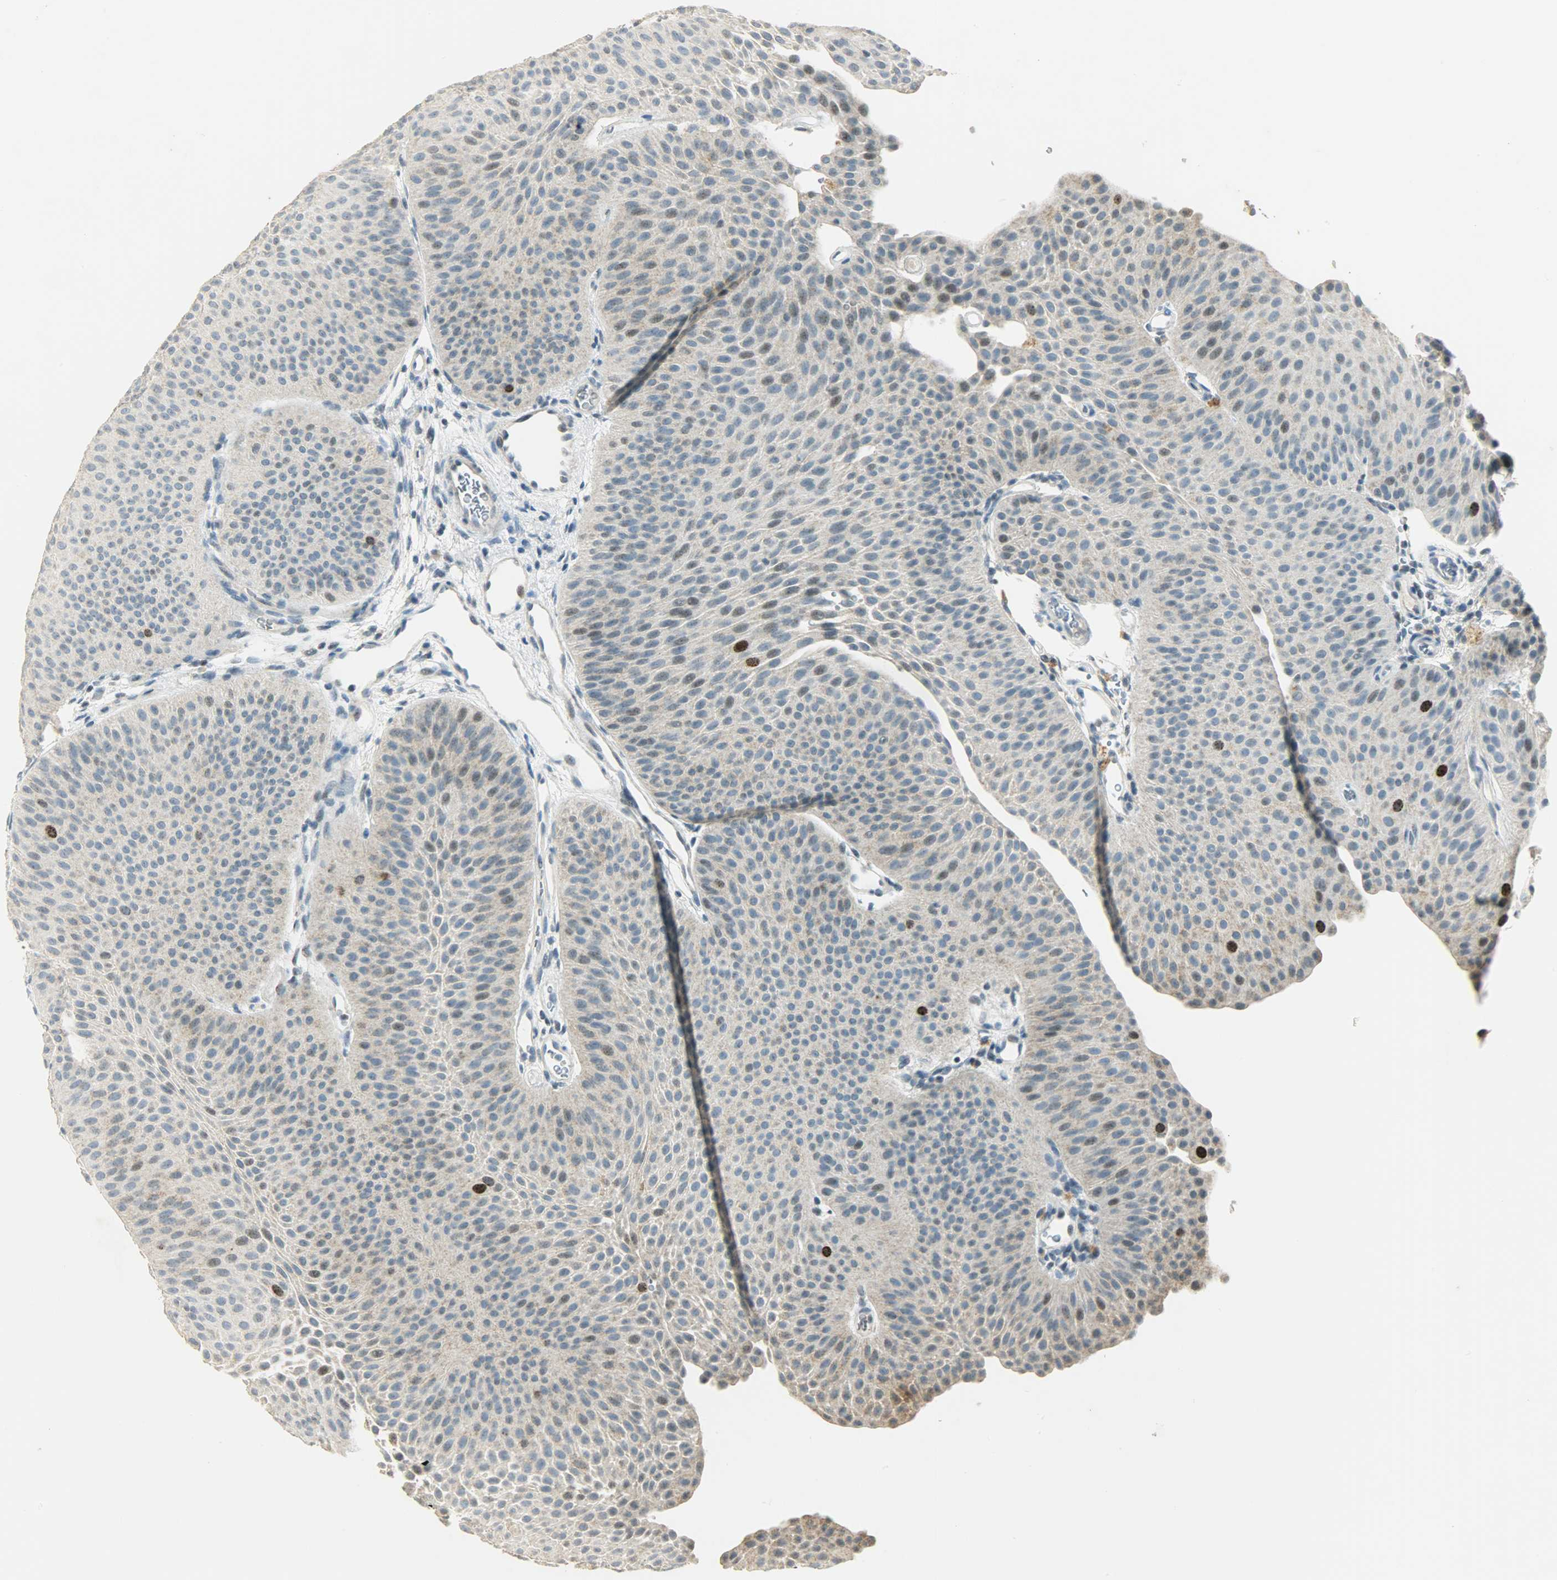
{"staining": {"intensity": "strong", "quantity": "<25%", "location": "nuclear"}, "tissue": "urothelial cancer", "cell_type": "Tumor cells", "image_type": "cancer", "snomed": [{"axis": "morphology", "description": "Urothelial carcinoma, Low grade"}, {"axis": "topography", "description": "Urinary bladder"}], "caption": "This photomicrograph demonstrates immunohistochemistry (IHC) staining of human urothelial cancer, with medium strong nuclear positivity in about <25% of tumor cells.", "gene": "AURKB", "patient": {"sex": "female", "age": 60}}